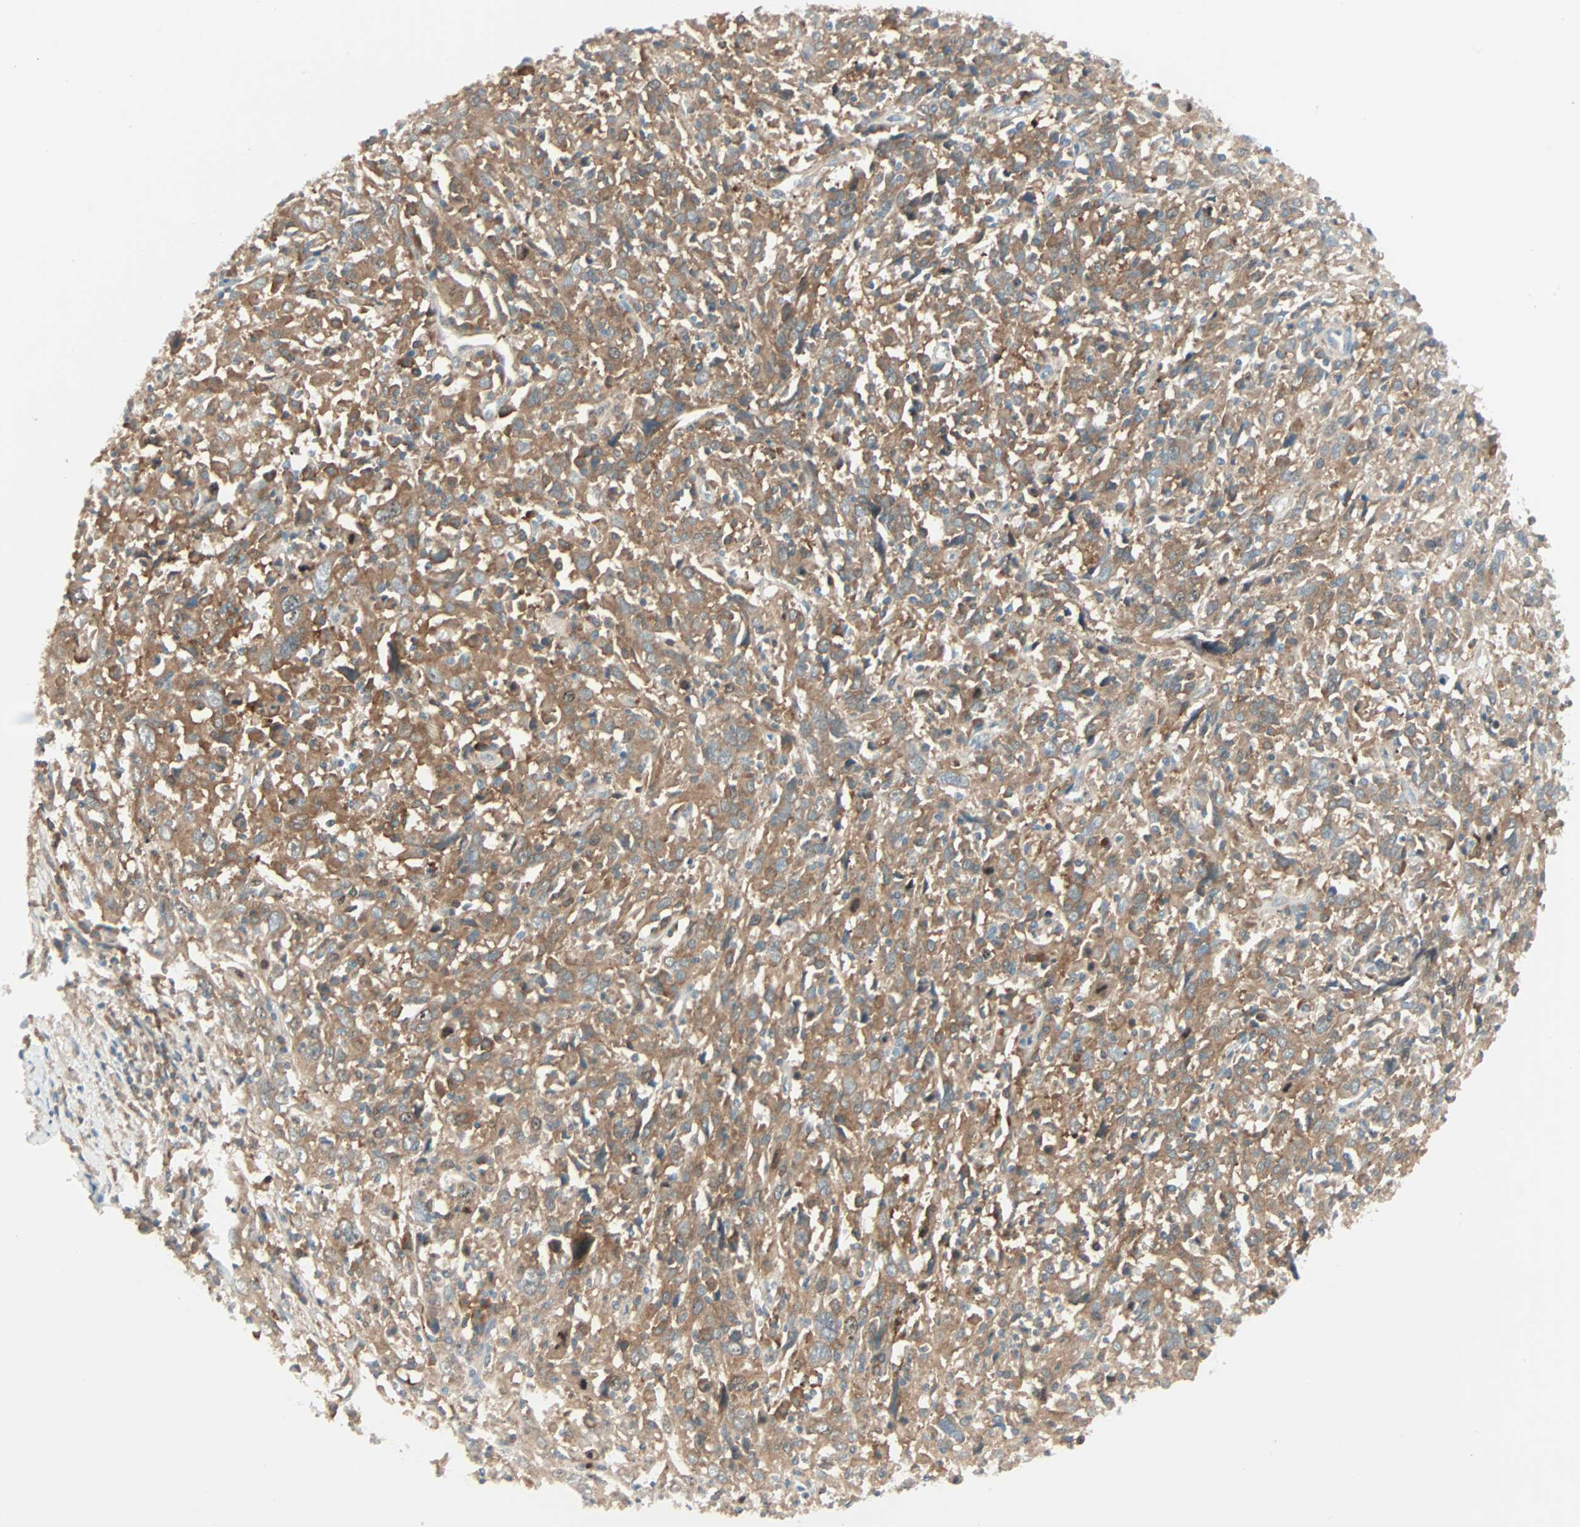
{"staining": {"intensity": "moderate", "quantity": ">75%", "location": "cytoplasmic/membranous"}, "tissue": "cervical cancer", "cell_type": "Tumor cells", "image_type": "cancer", "snomed": [{"axis": "morphology", "description": "Squamous cell carcinoma, NOS"}, {"axis": "topography", "description": "Cervix"}], "caption": "Protein staining of cervical cancer tissue demonstrates moderate cytoplasmic/membranous expression in approximately >75% of tumor cells. (brown staining indicates protein expression, while blue staining denotes nuclei).", "gene": "SMIM8", "patient": {"sex": "female", "age": 46}}